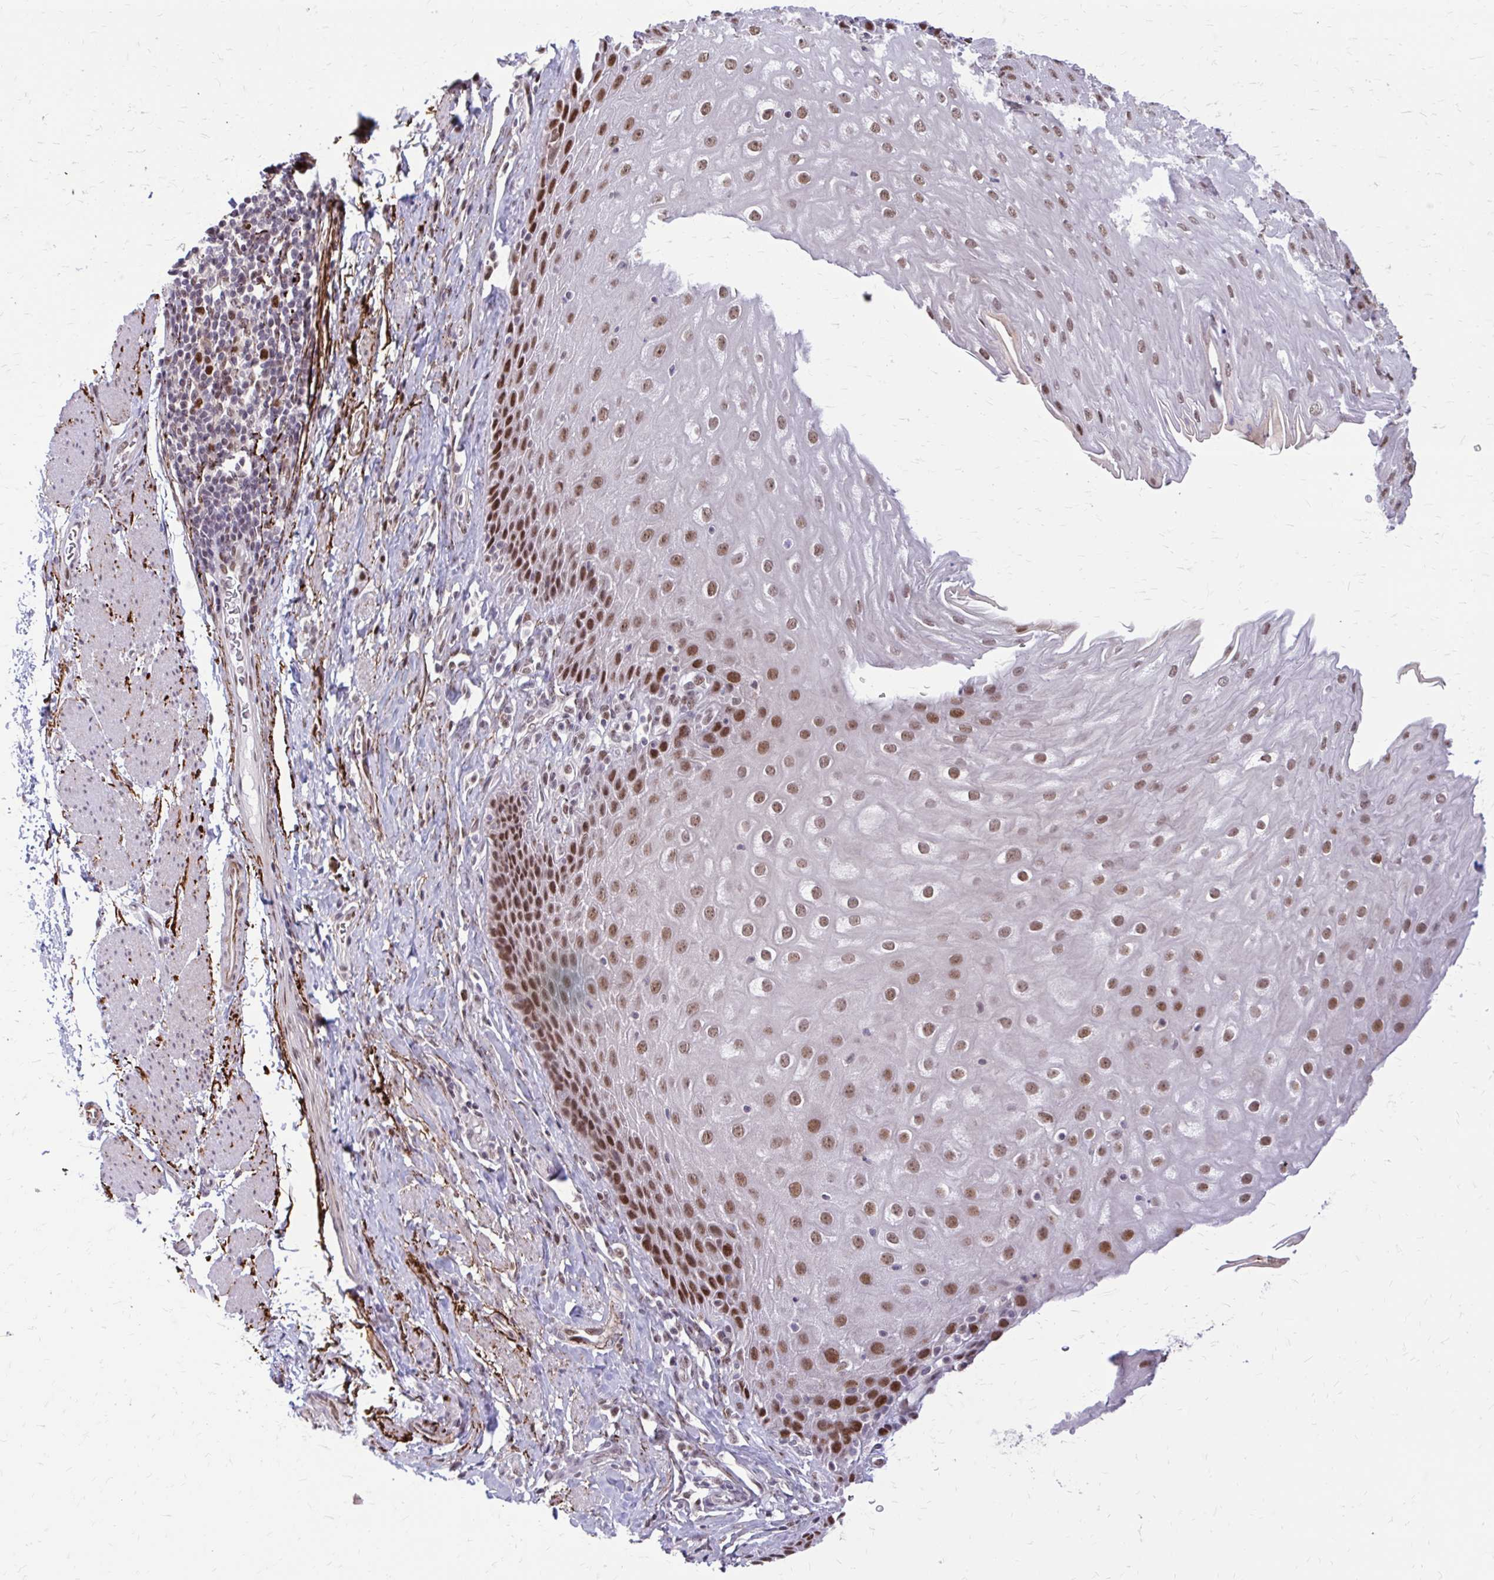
{"staining": {"intensity": "strong", "quantity": ">75%", "location": "nuclear"}, "tissue": "esophagus", "cell_type": "Squamous epithelial cells", "image_type": "normal", "snomed": [{"axis": "morphology", "description": "Normal tissue, NOS"}, {"axis": "topography", "description": "Esophagus"}], "caption": "Immunohistochemistry staining of normal esophagus, which shows high levels of strong nuclear expression in about >75% of squamous epithelial cells indicating strong nuclear protein positivity. The staining was performed using DAB (brown) for protein detection and nuclei were counterstained in hematoxylin (blue).", "gene": "PSME4", "patient": {"sex": "female", "age": 61}}